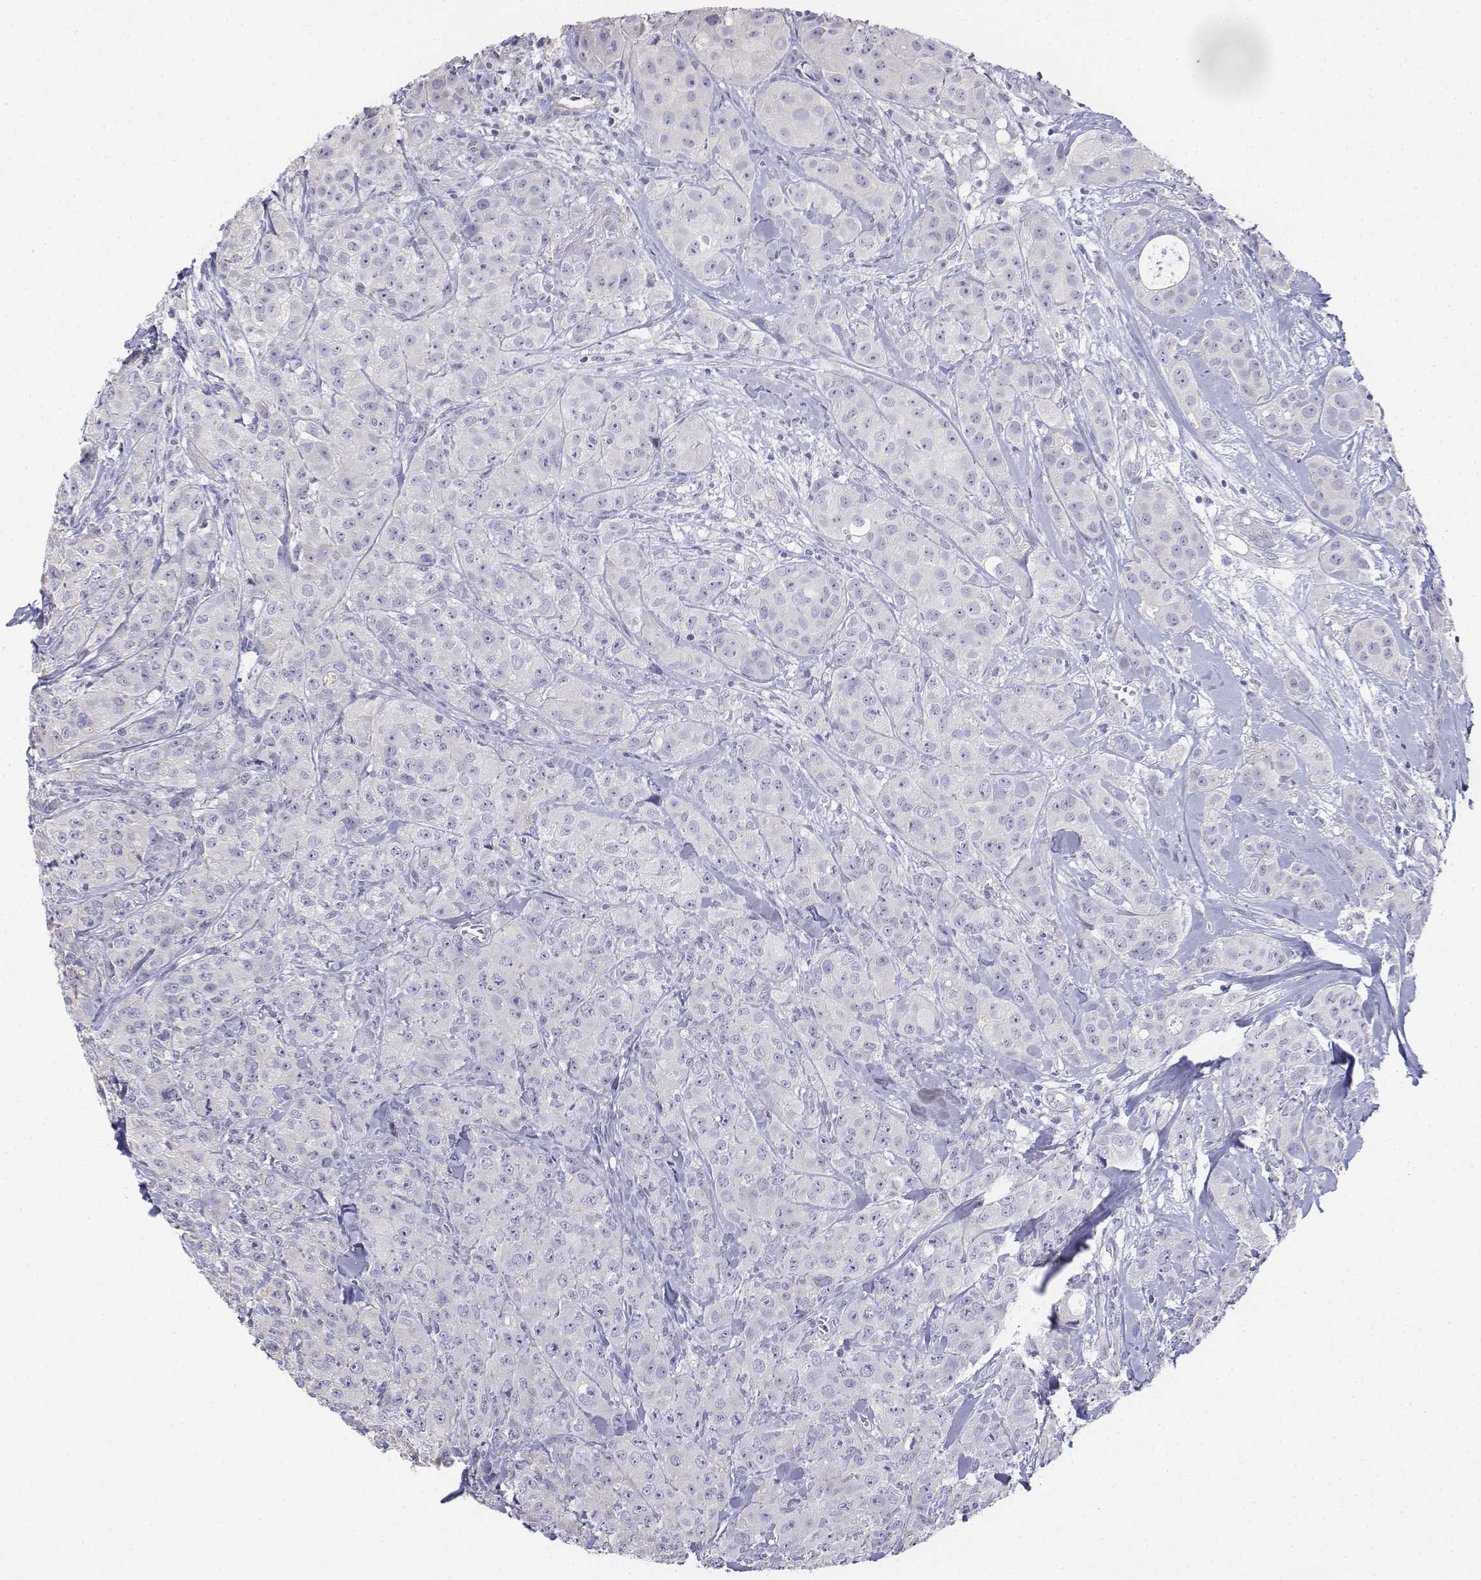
{"staining": {"intensity": "negative", "quantity": "none", "location": "none"}, "tissue": "breast cancer", "cell_type": "Tumor cells", "image_type": "cancer", "snomed": [{"axis": "morphology", "description": "Duct carcinoma"}, {"axis": "topography", "description": "Breast"}], "caption": "High magnification brightfield microscopy of invasive ductal carcinoma (breast) stained with DAB (3,3'-diaminobenzidine) (brown) and counterstained with hematoxylin (blue): tumor cells show no significant expression.", "gene": "LGSN", "patient": {"sex": "female", "age": 43}}